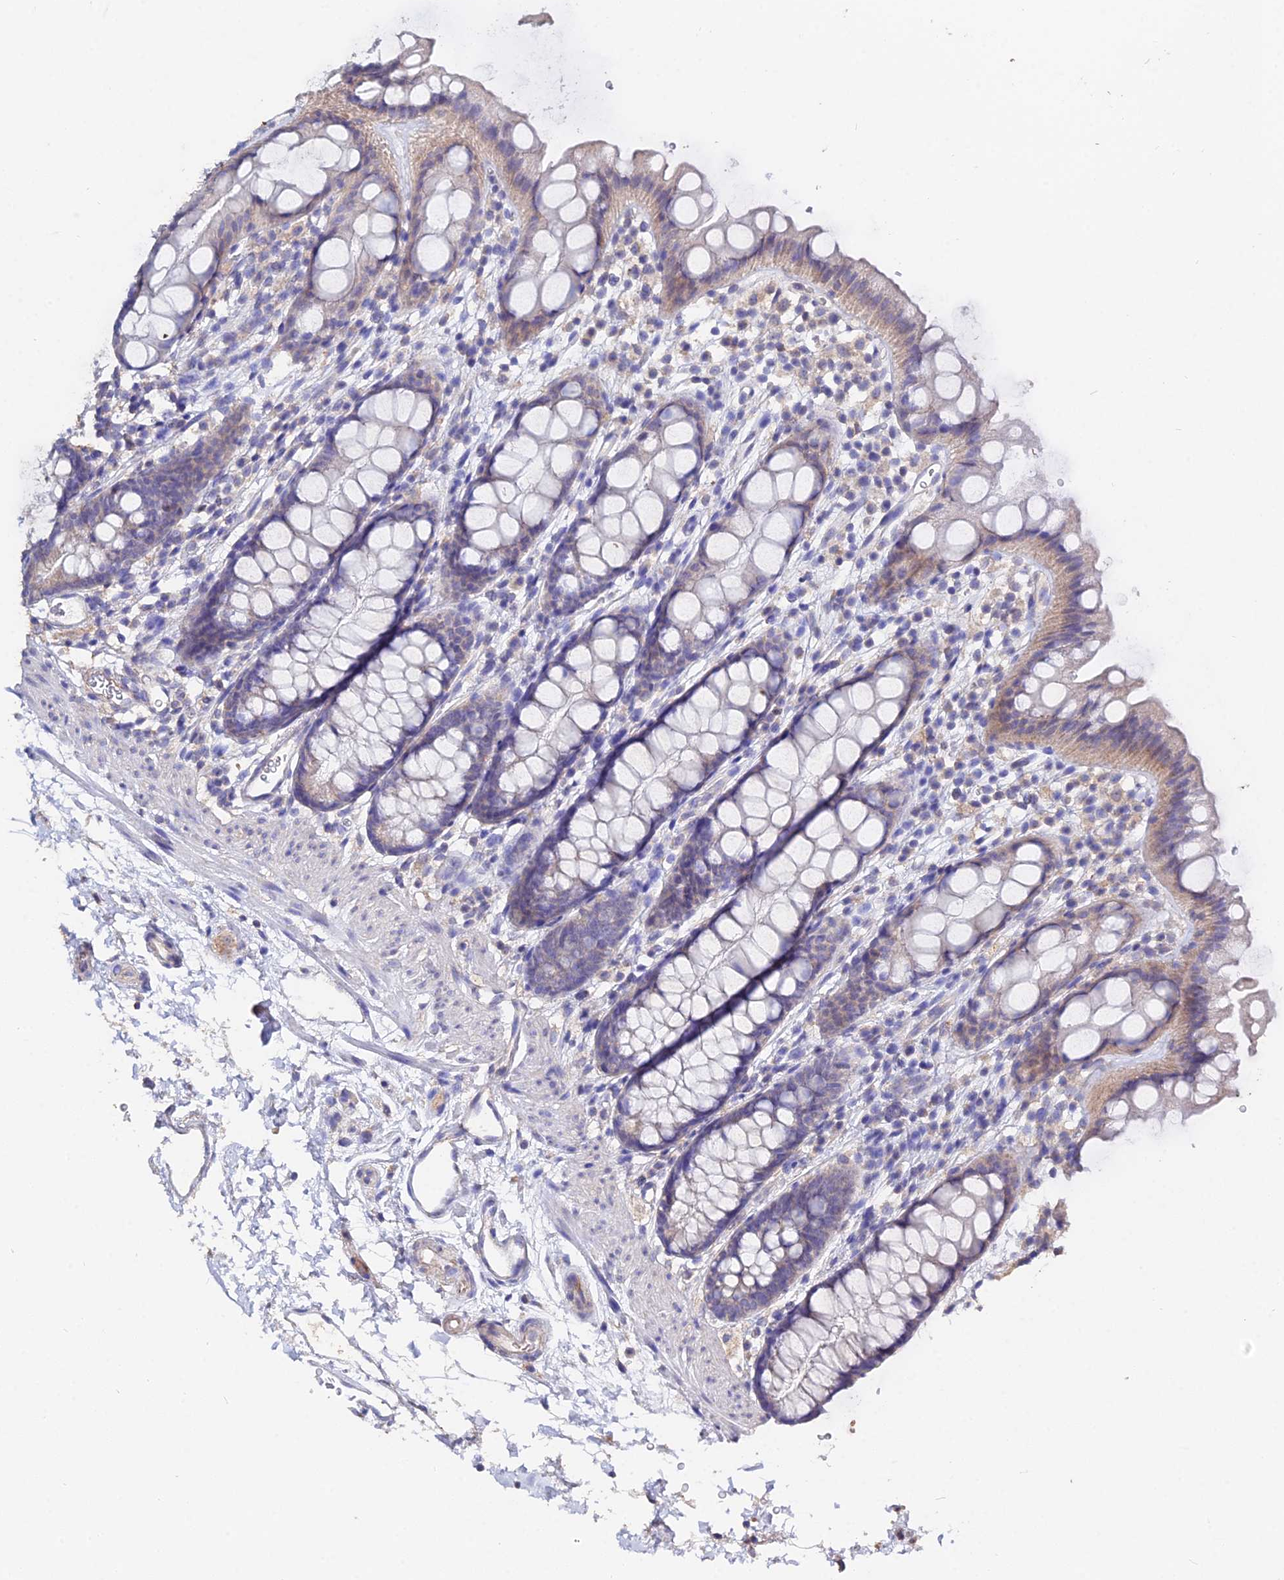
{"staining": {"intensity": "weak", "quantity": "25%-75%", "location": "cytoplasmic/membranous"}, "tissue": "rectum", "cell_type": "Glandular cells", "image_type": "normal", "snomed": [{"axis": "morphology", "description": "Normal tissue, NOS"}, {"axis": "topography", "description": "Rectum"}], "caption": "A brown stain highlights weak cytoplasmic/membranous staining of a protein in glandular cells of normal rectum. (brown staining indicates protein expression, while blue staining denotes nuclei).", "gene": "ESM1", "patient": {"sex": "female", "age": 65}}